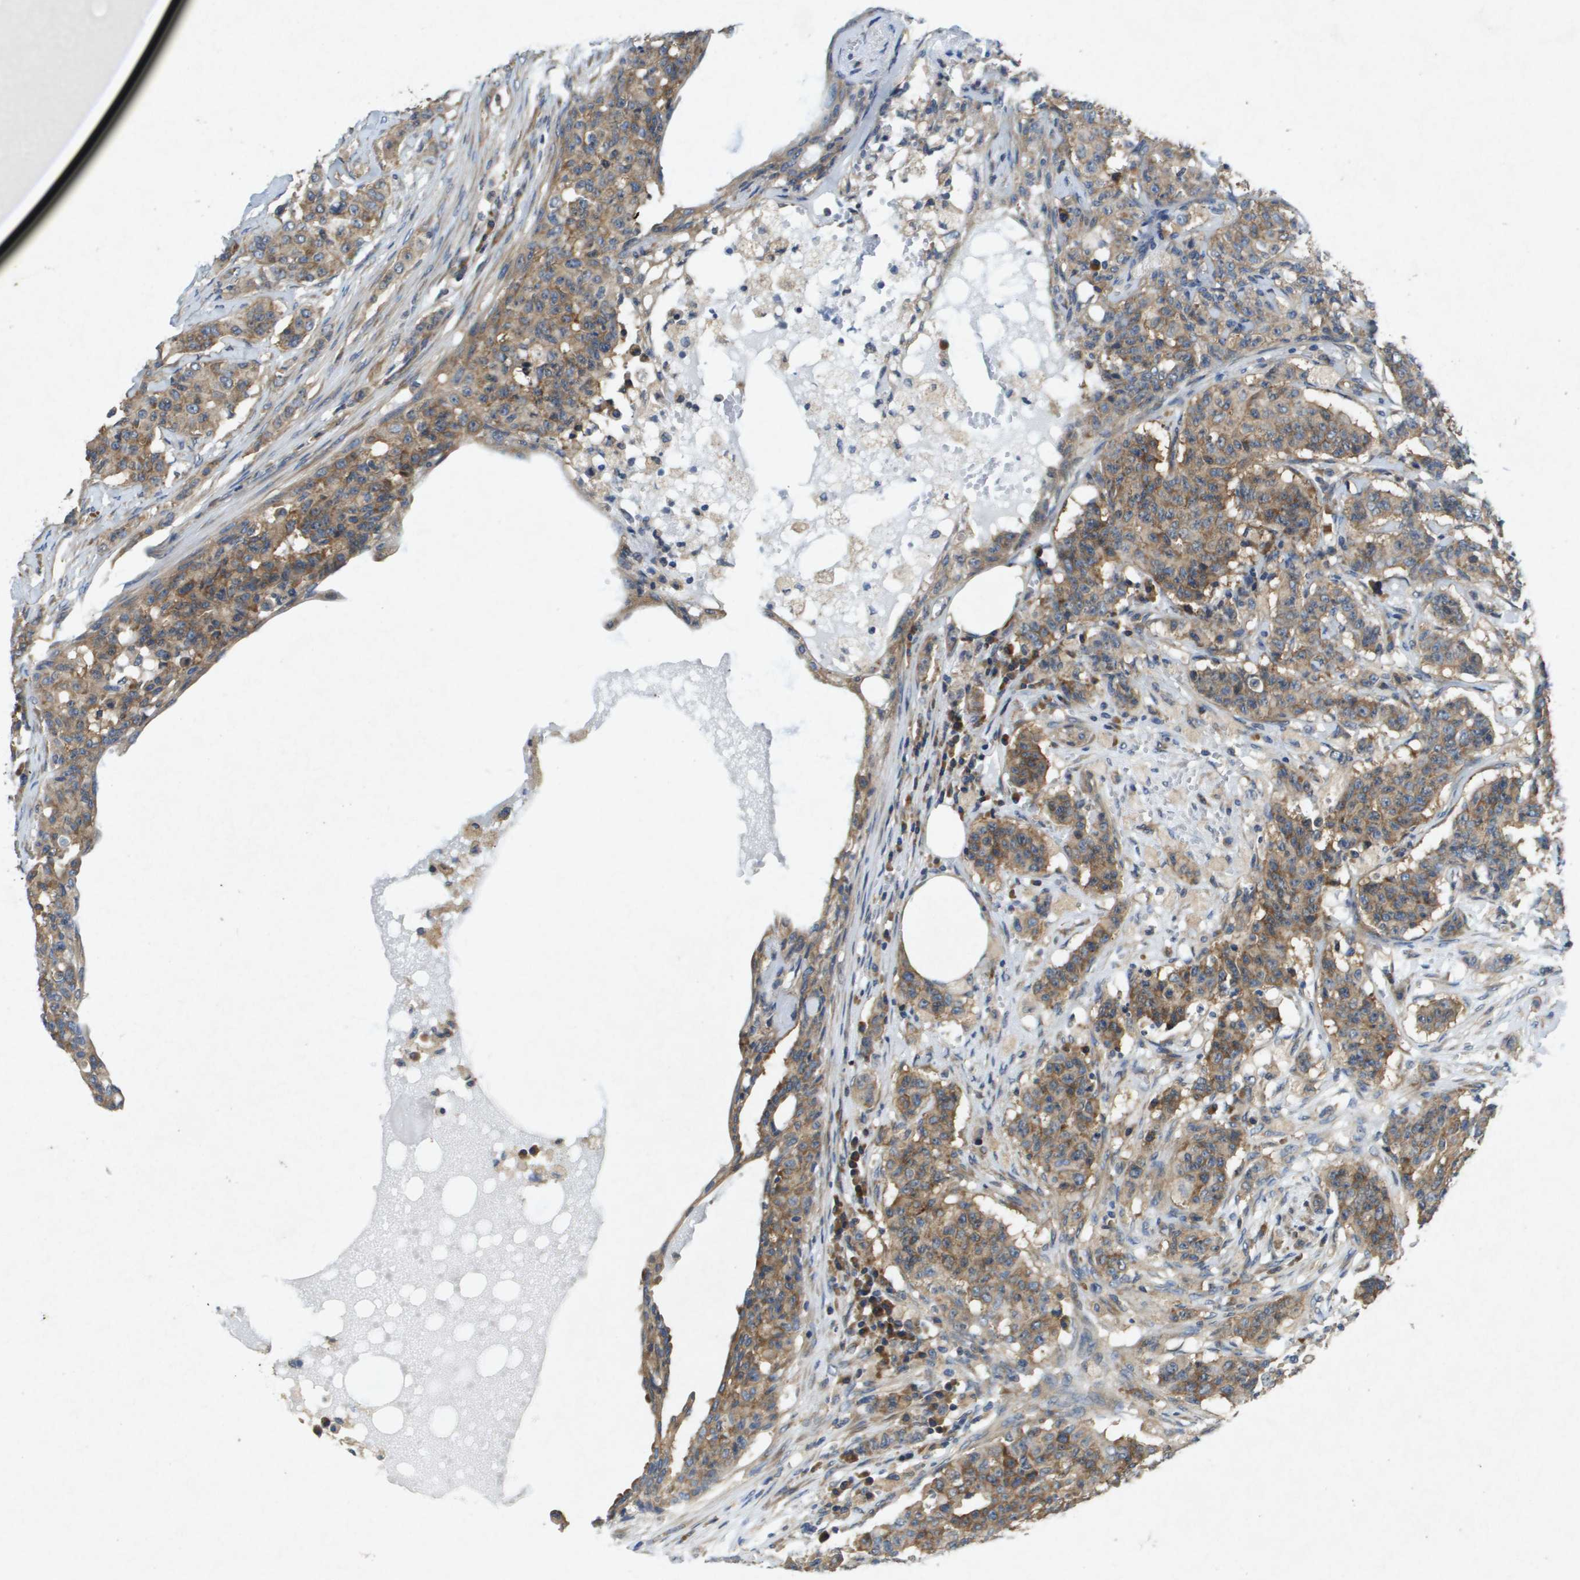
{"staining": {"intensity": "moderate", "quantity": ">75%", "location": "cytoplasmic/membranous"}, "tissue": "breast cancer", "cell_type": "Tumor cells", "image_type": "cancer", "snomed": [{"axis": "morphology", "description": "Normal tissue, NOS"}, {"axis": "morphology", "description": "Duct carcinoma"}, {"axis": "topography", "description": "Breast"}], "caption": "IHC of breast invasive ductal carcinoma demonstrates medium levels of moderate cytoplasmic/membranous staining in approximately >75% of tumor cells. Using DAB (brown) and hematoxylin (blue) stains, captured at high magnification using brightfield microscopy.", "gene": "PTPRT", "patient": {"sex": "female", "age": 40}}